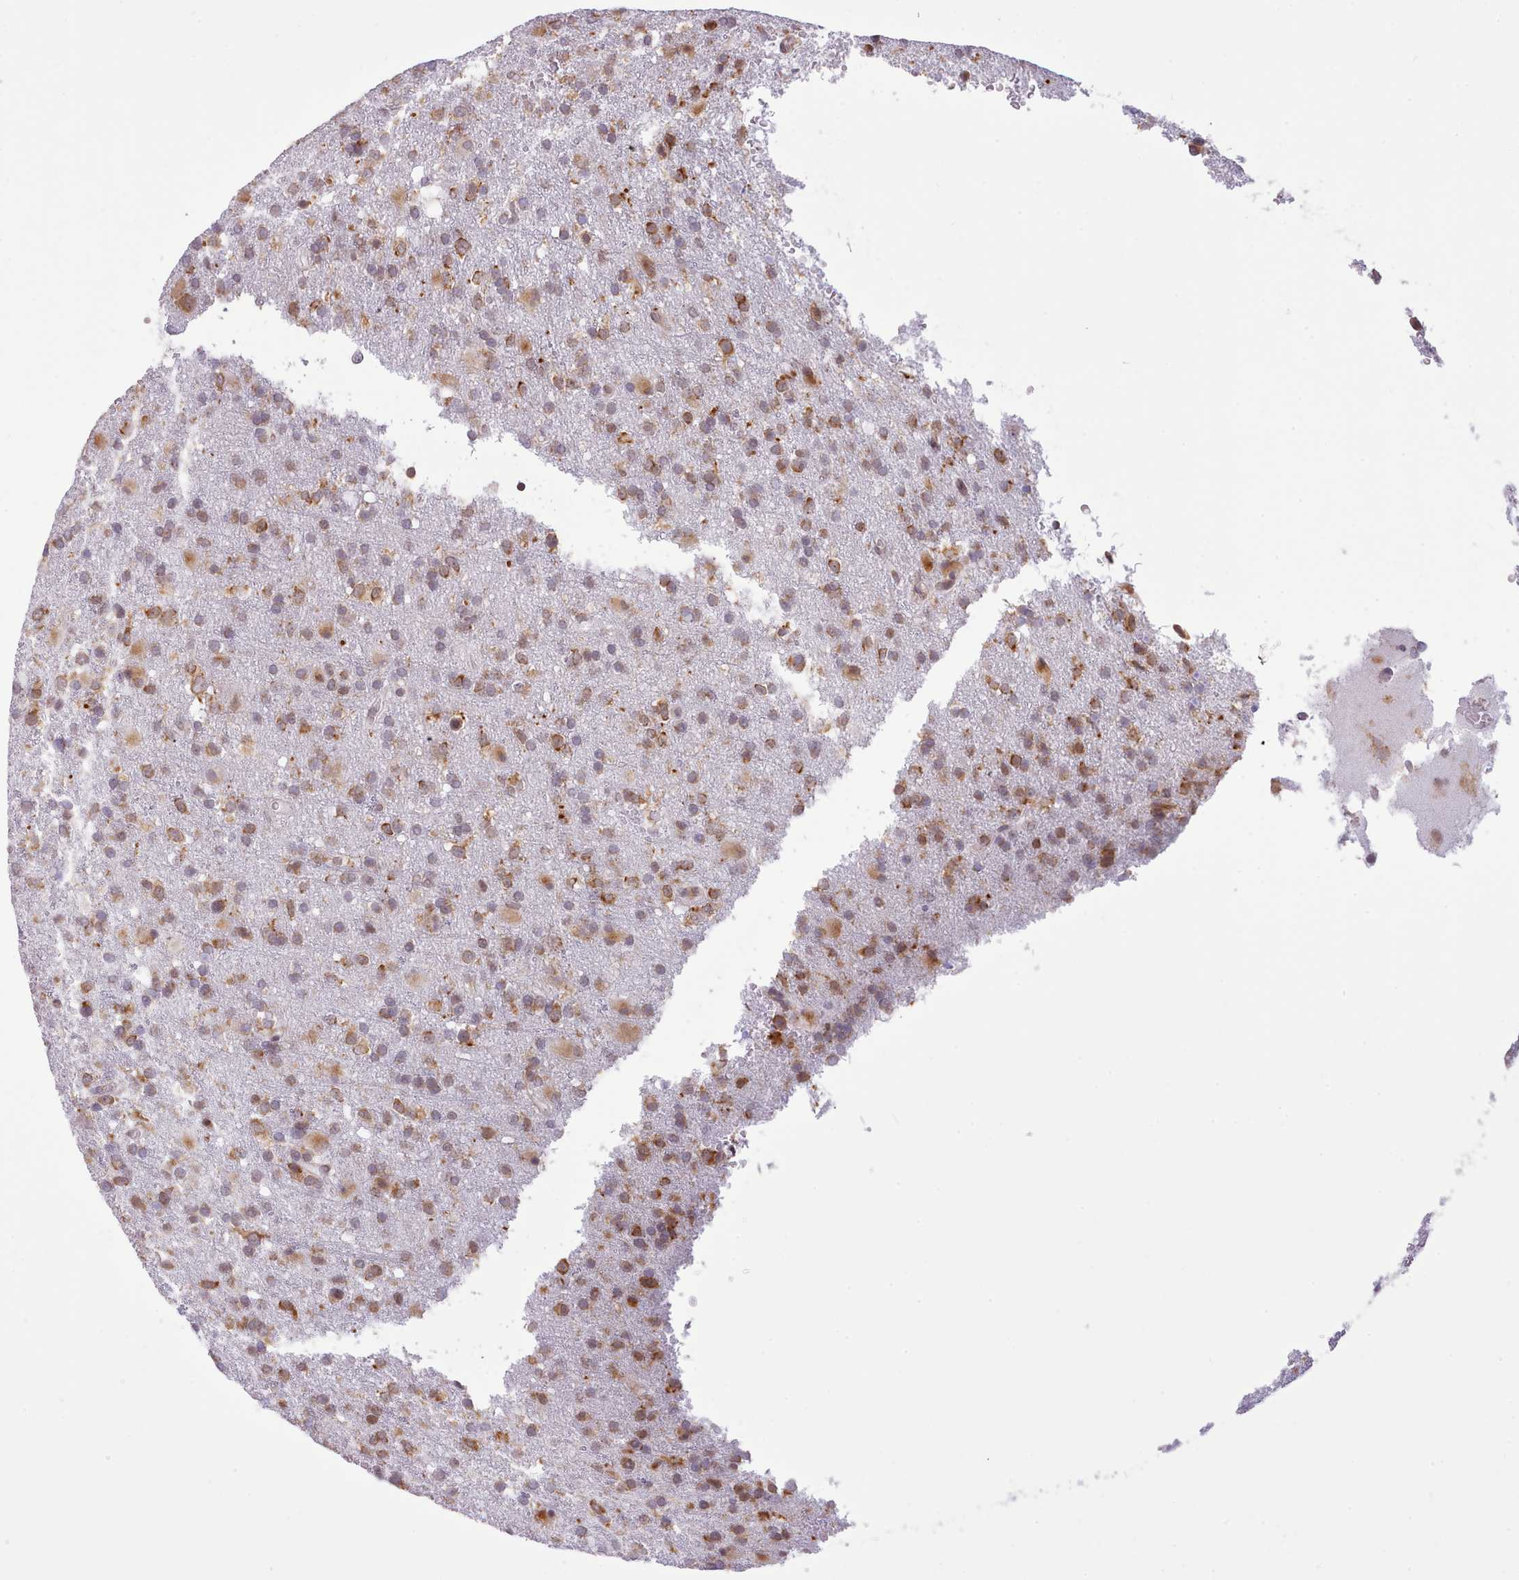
{"staining": {"intensity": "strong", "quantity": "25%-75%", "location": "cytoplasmic/membranous"}, "tissue": "glioma", "cell_type": "Tumor cells", "image_type": "cancer", "snomed": [{"axis": "morphology", "description": "Glioma, malignant, High grade"}, {"axis": "topography", "description": "Brain"}], "caption": "IHC of glioma exhibits high levels of strong cytoplasmic/membranous expression in approximately 25%-75% of tumor cells.", "gene": "SEC61B", "patient": {"sex": "female", "age": 74}}